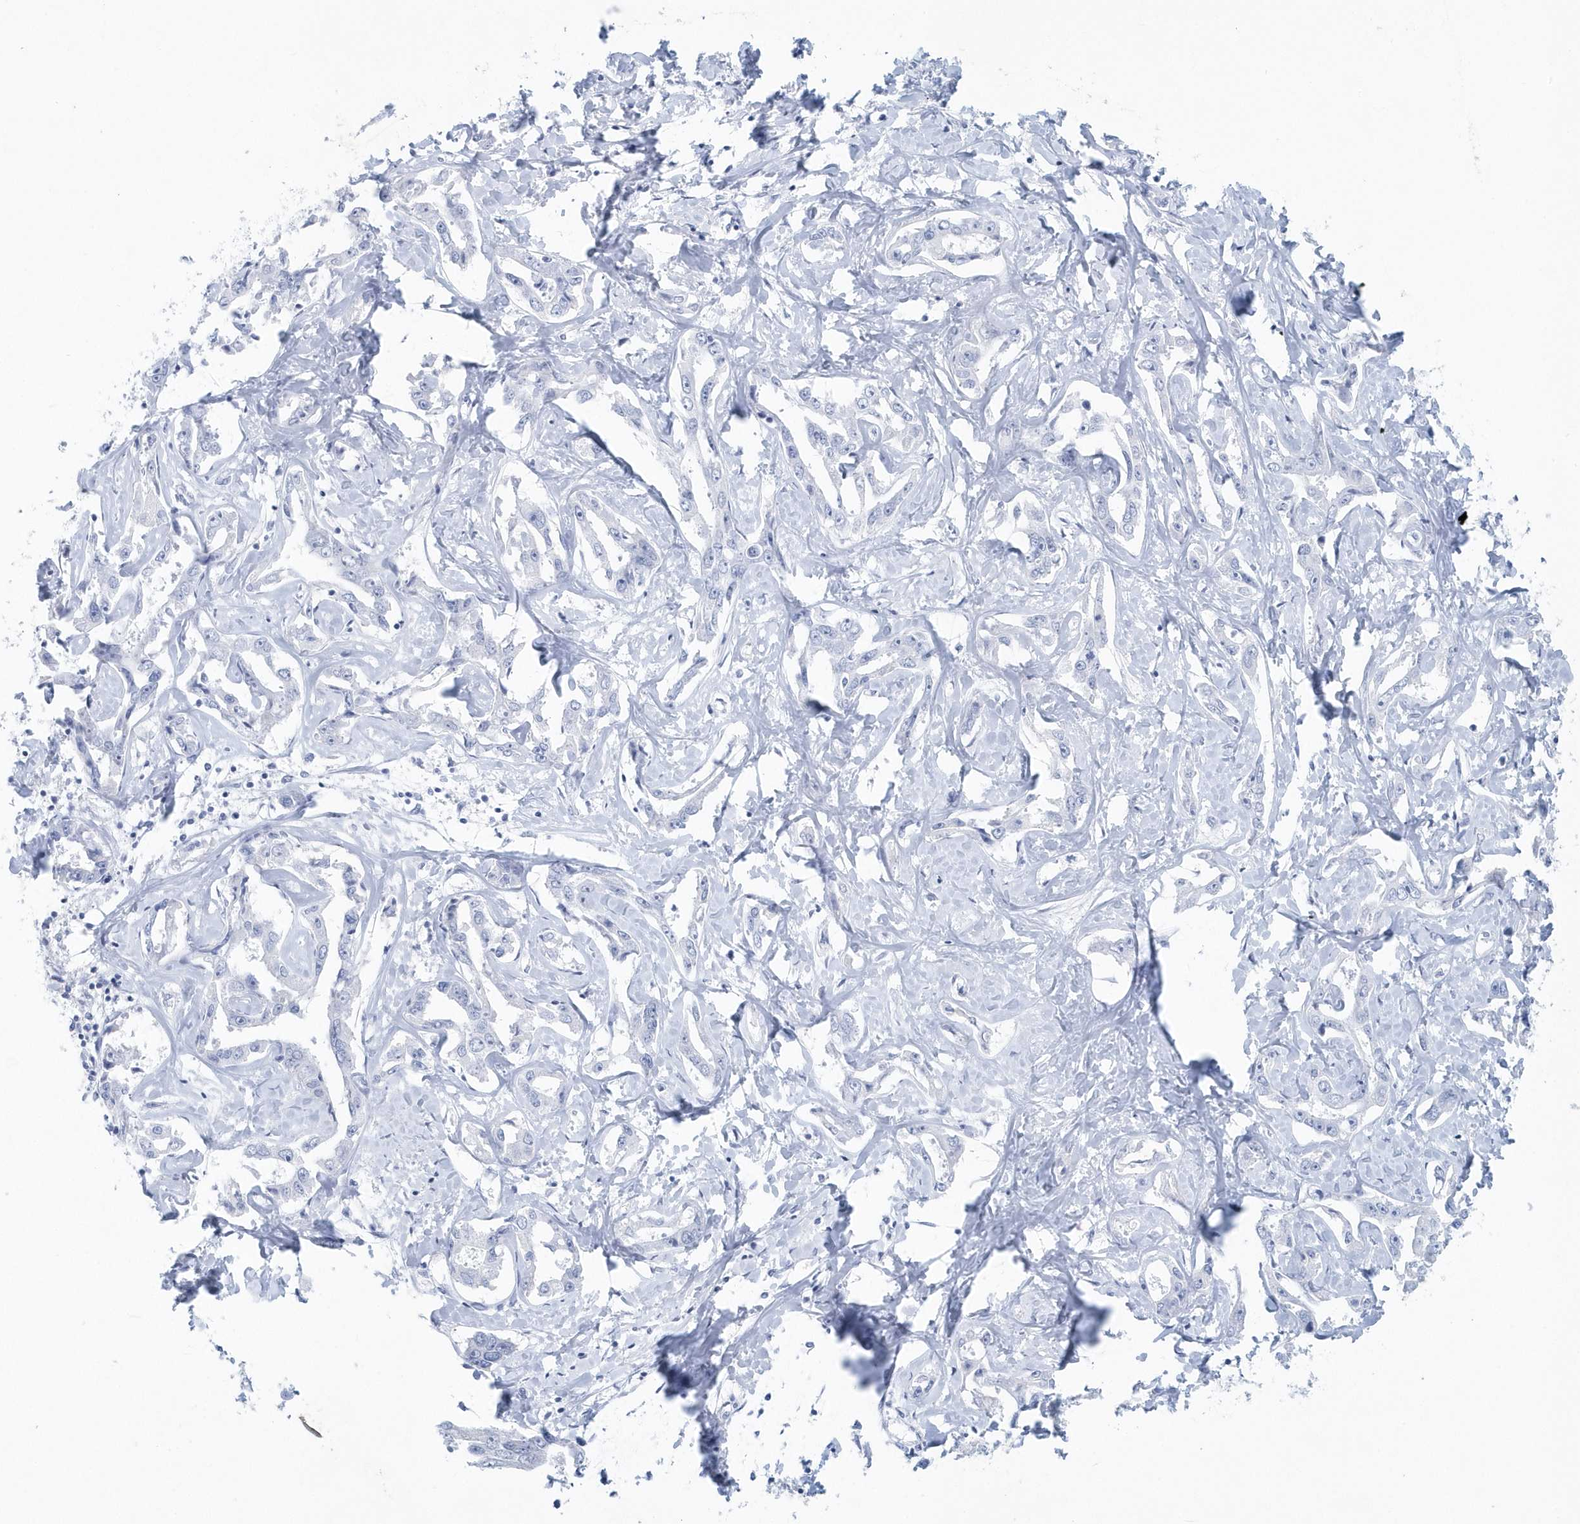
{"staining": {"intensity": "negative", "quantity": "none", "location": "none"}, "tissue": "liver cancer", "cell_type": "Tumor cells", "image_type": "cancer", "snomed": [{"axis": "morphology", "description": "Cholangiocarcinoma"}, {"axis": "topography", "description": "Liver"}], "caption": "This photomicrograph is of liver cholangiocarcinoma stained with IHC to label a protein in brown with the nuclei are counter-stained blue. There is no expression in tumor cells.", "gene": "PTPRO", "patient": {"sex": "male", "age": 59}}